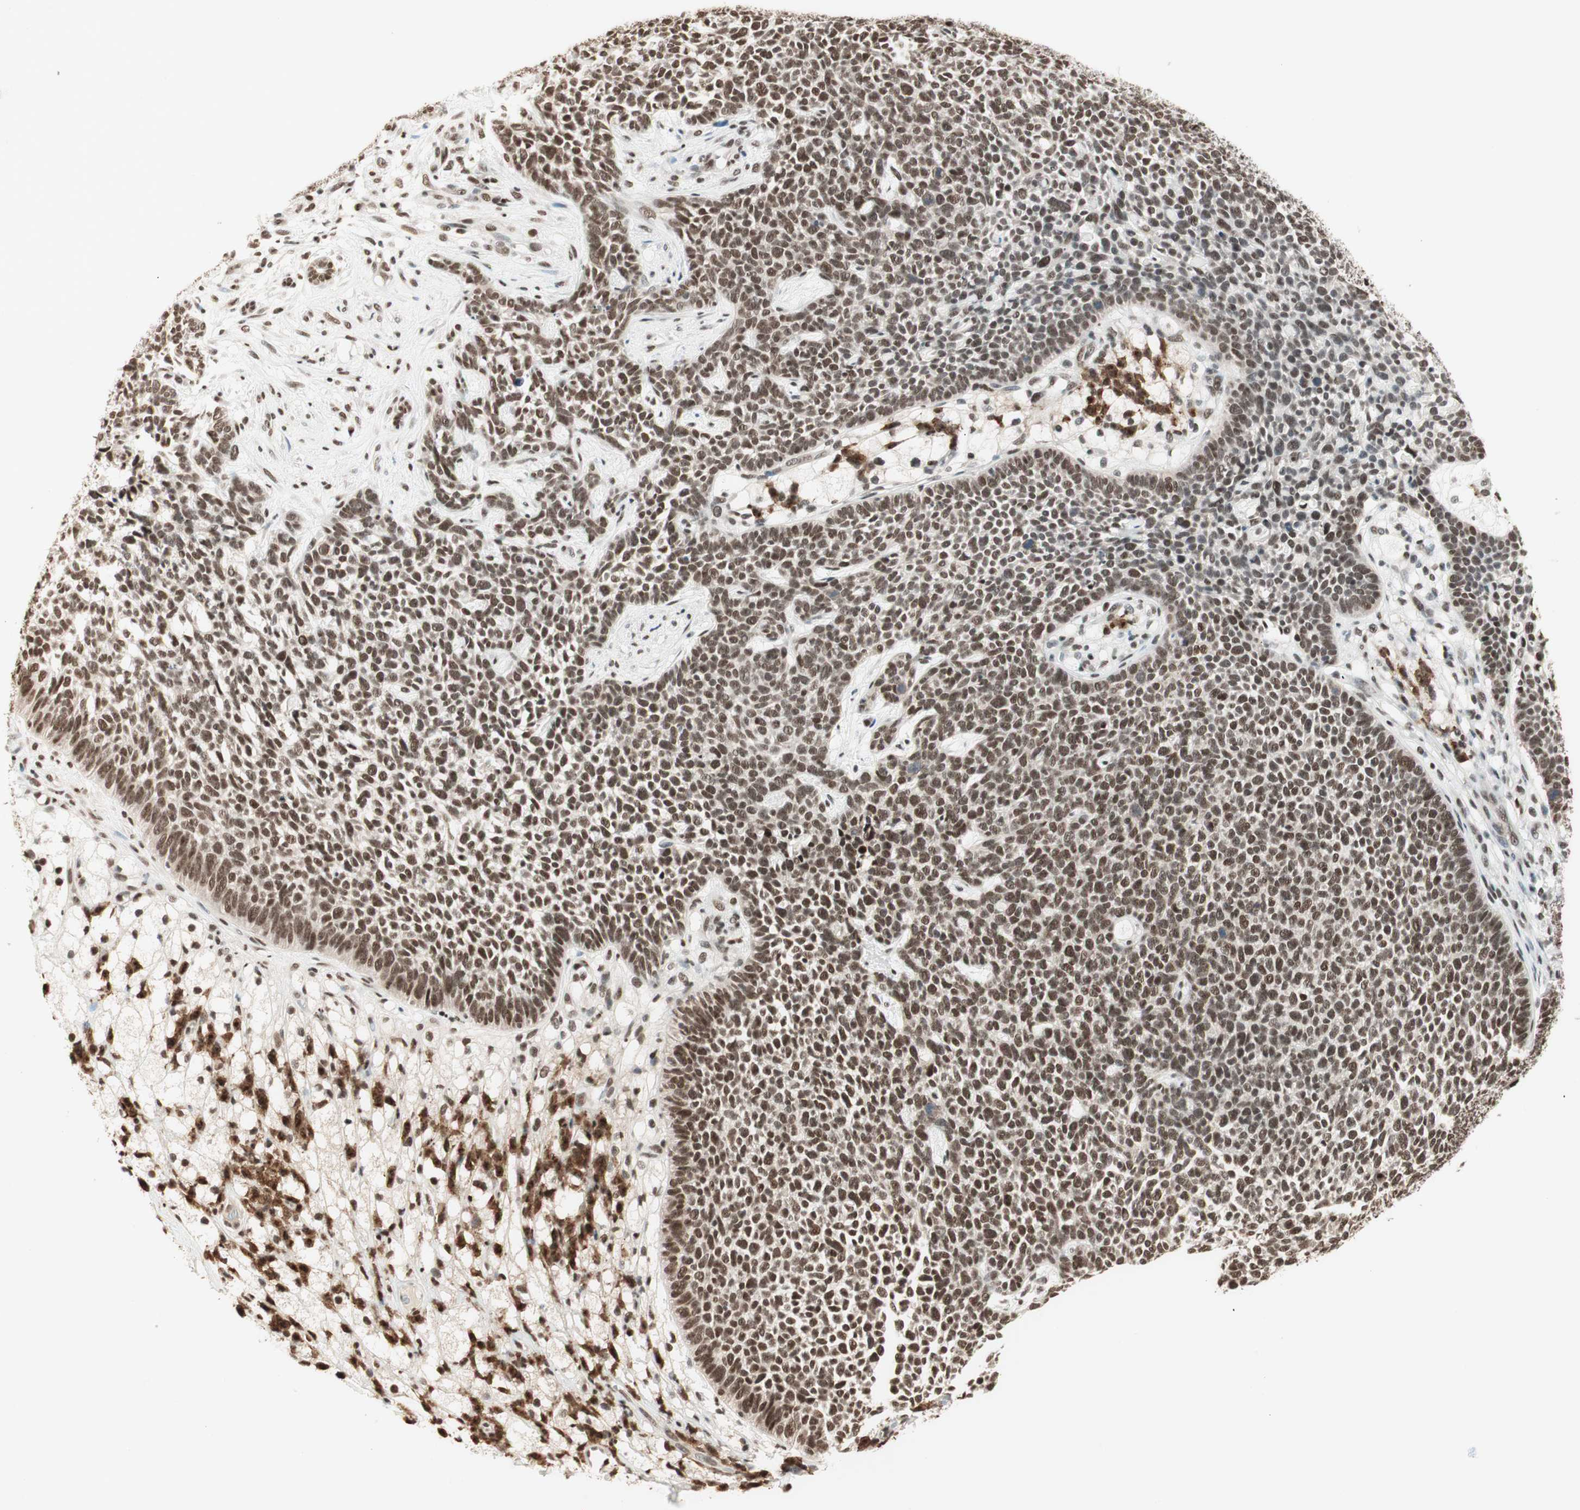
{"staining": {"intensity": "strong", "quantity": ">75%", "location": "nuclear"}, "tissue": "skin cancer", "cell_type": "Tumor cells", "image_type": "cancer", "snomed": [{"axis": "morphology", "description": "Basal cell carcinoma"}, {"axis": "topography", "description": "Skin"}], "caption": "A brown stain labels strong nuclear staining of a protein in skin basal cell carcinoma tumor cells. The protein is shown in brown color, while the nuclei are stained blue.", "gene": "SMARCE1", "patient": {"sex": "female", "age": 84}}